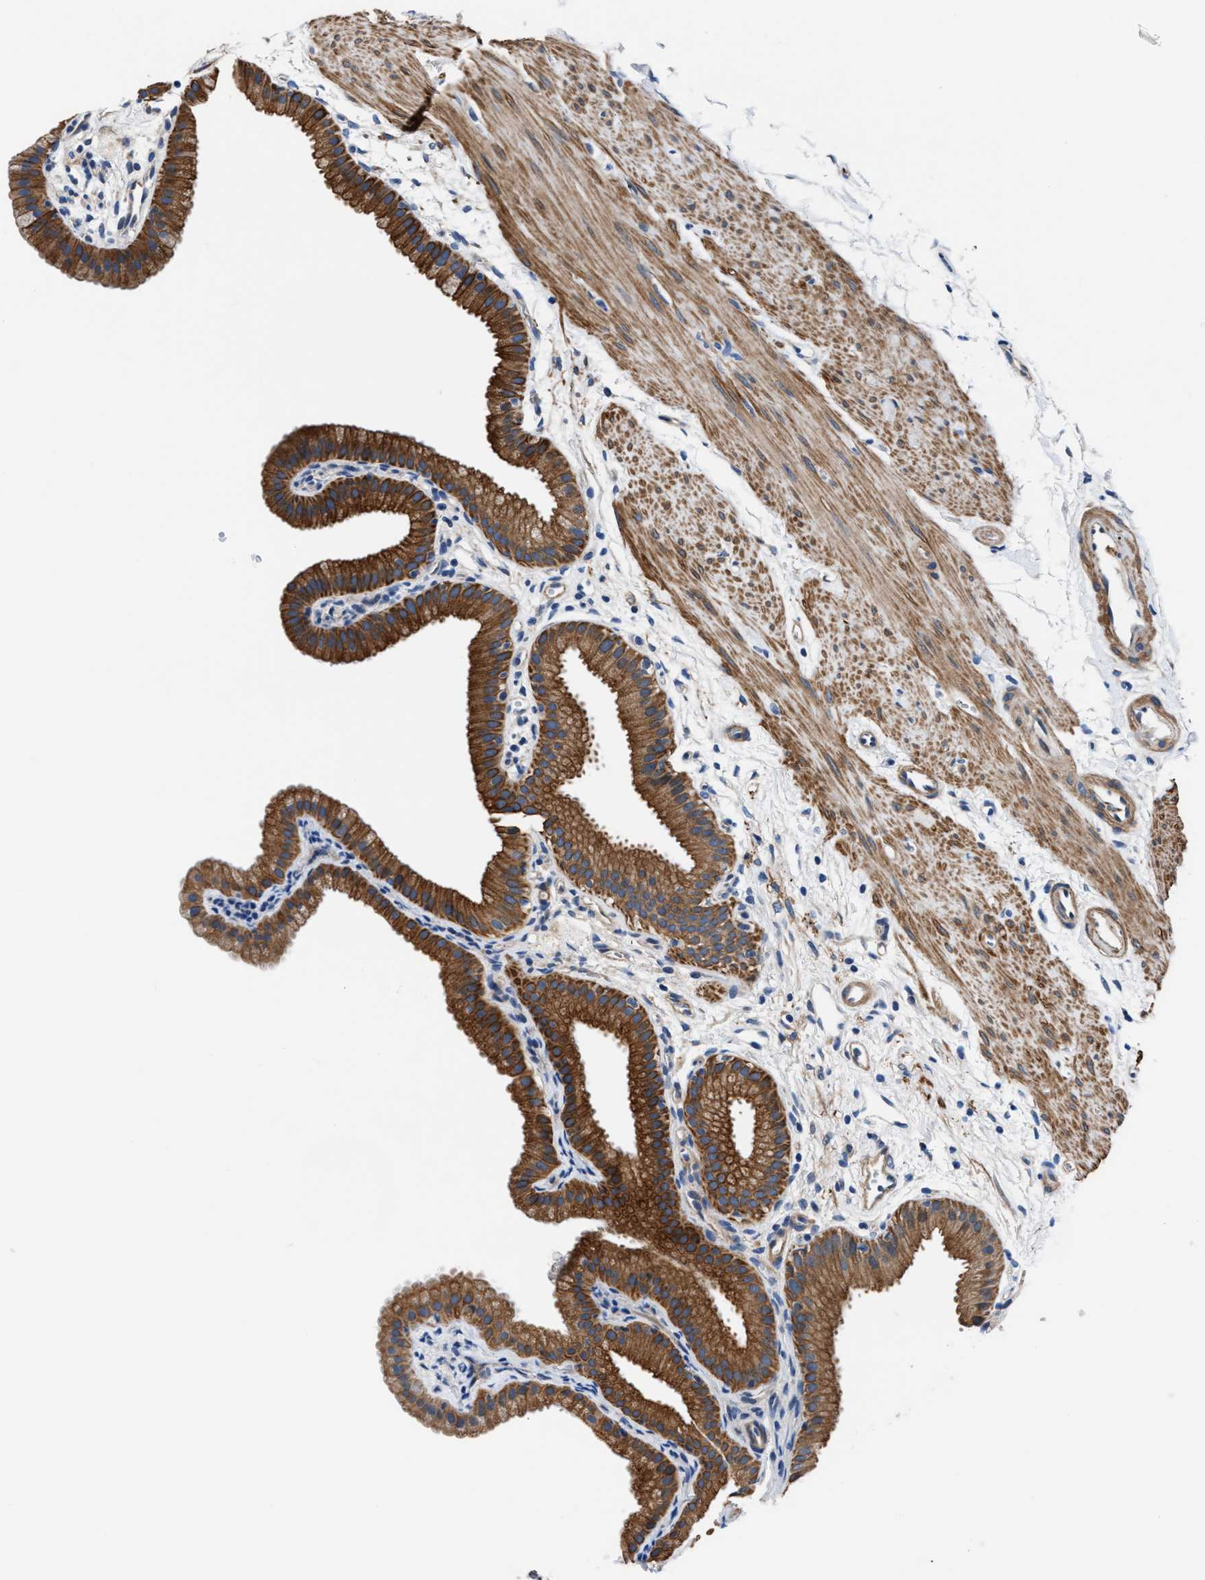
{"staining": {"intensity": "strong", "quantity": "25%-75%", "location": "cytoplasmic/membranous"}, "tissue": "gallbladder", "cell_type": "Glandular cells", "image_type": "normal", "snomed": [{"axis": "morphology", "description": "Normal tissue, NOS"}, {"axis": "topography", "description": "Gallbladder"}], "caption": "The image exhibits immunohistochemical staining of benign gallbladder. There is strong cytoplasmic/membranous positivity is appreciated in about 25%-75% of glandular cells. The protein is stained brown, and the nuclei are stained in blue (DAB (3,3'-diaminobenzidine) IHC with brightfield microscopy, high magnification).", "gene": "PARG", "patient": {"sex": "female", "age": 64}}